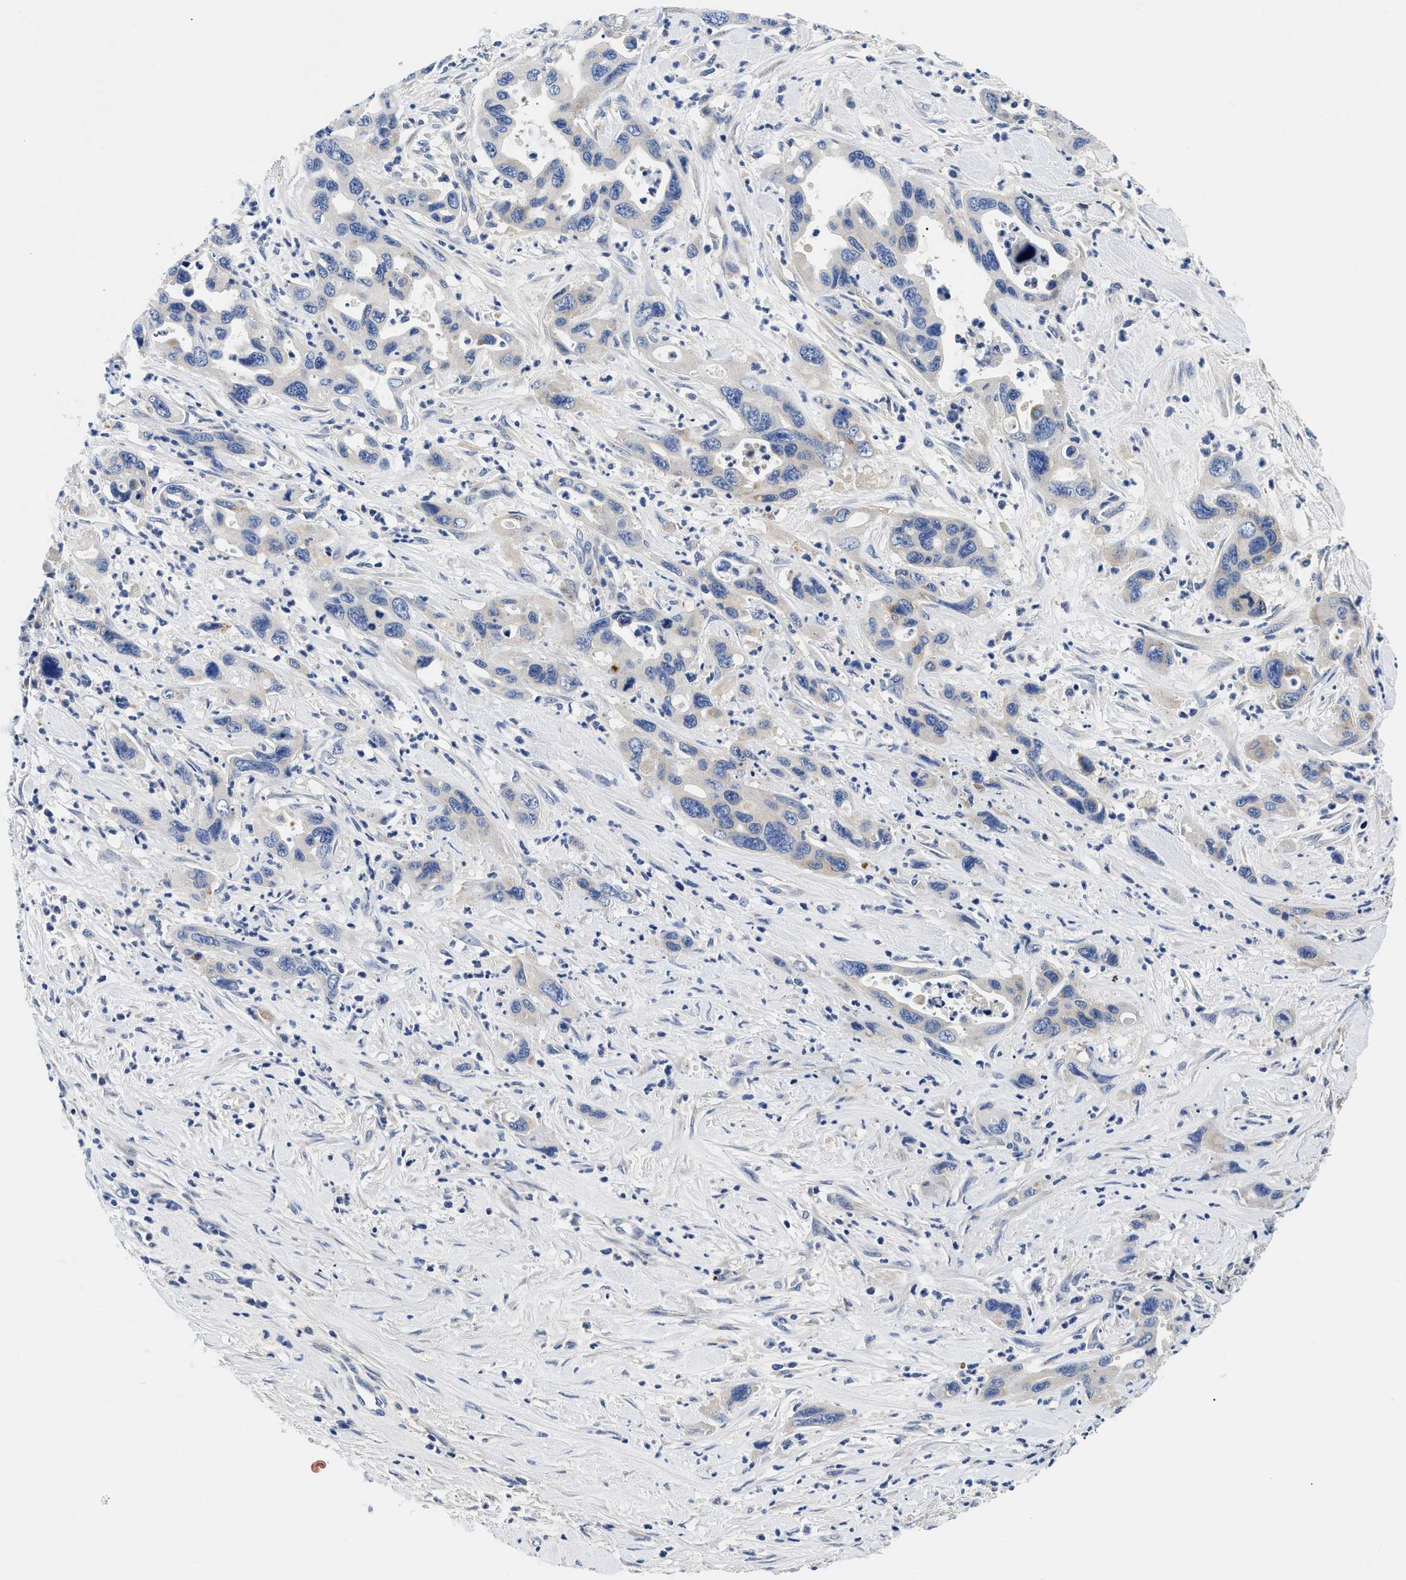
{"staining": {"intensity": "negative", "quantity": "none", "location": "none"}, "tissue": "pancreatic cancer", "cell_type": "Tumor cells", "image_type": "cancer", "snomed": [{"axis": "morphology", "description": "Adenocarcinoma, NOS"}, {"axis": "topography", "description": "Pancreas"}], "caption": "Pancreatic cancer stained for a protein using IHC reveals no staining tumor cells.", "gene": "MEA1", "patient": {"sex": "female", "age": 70}}